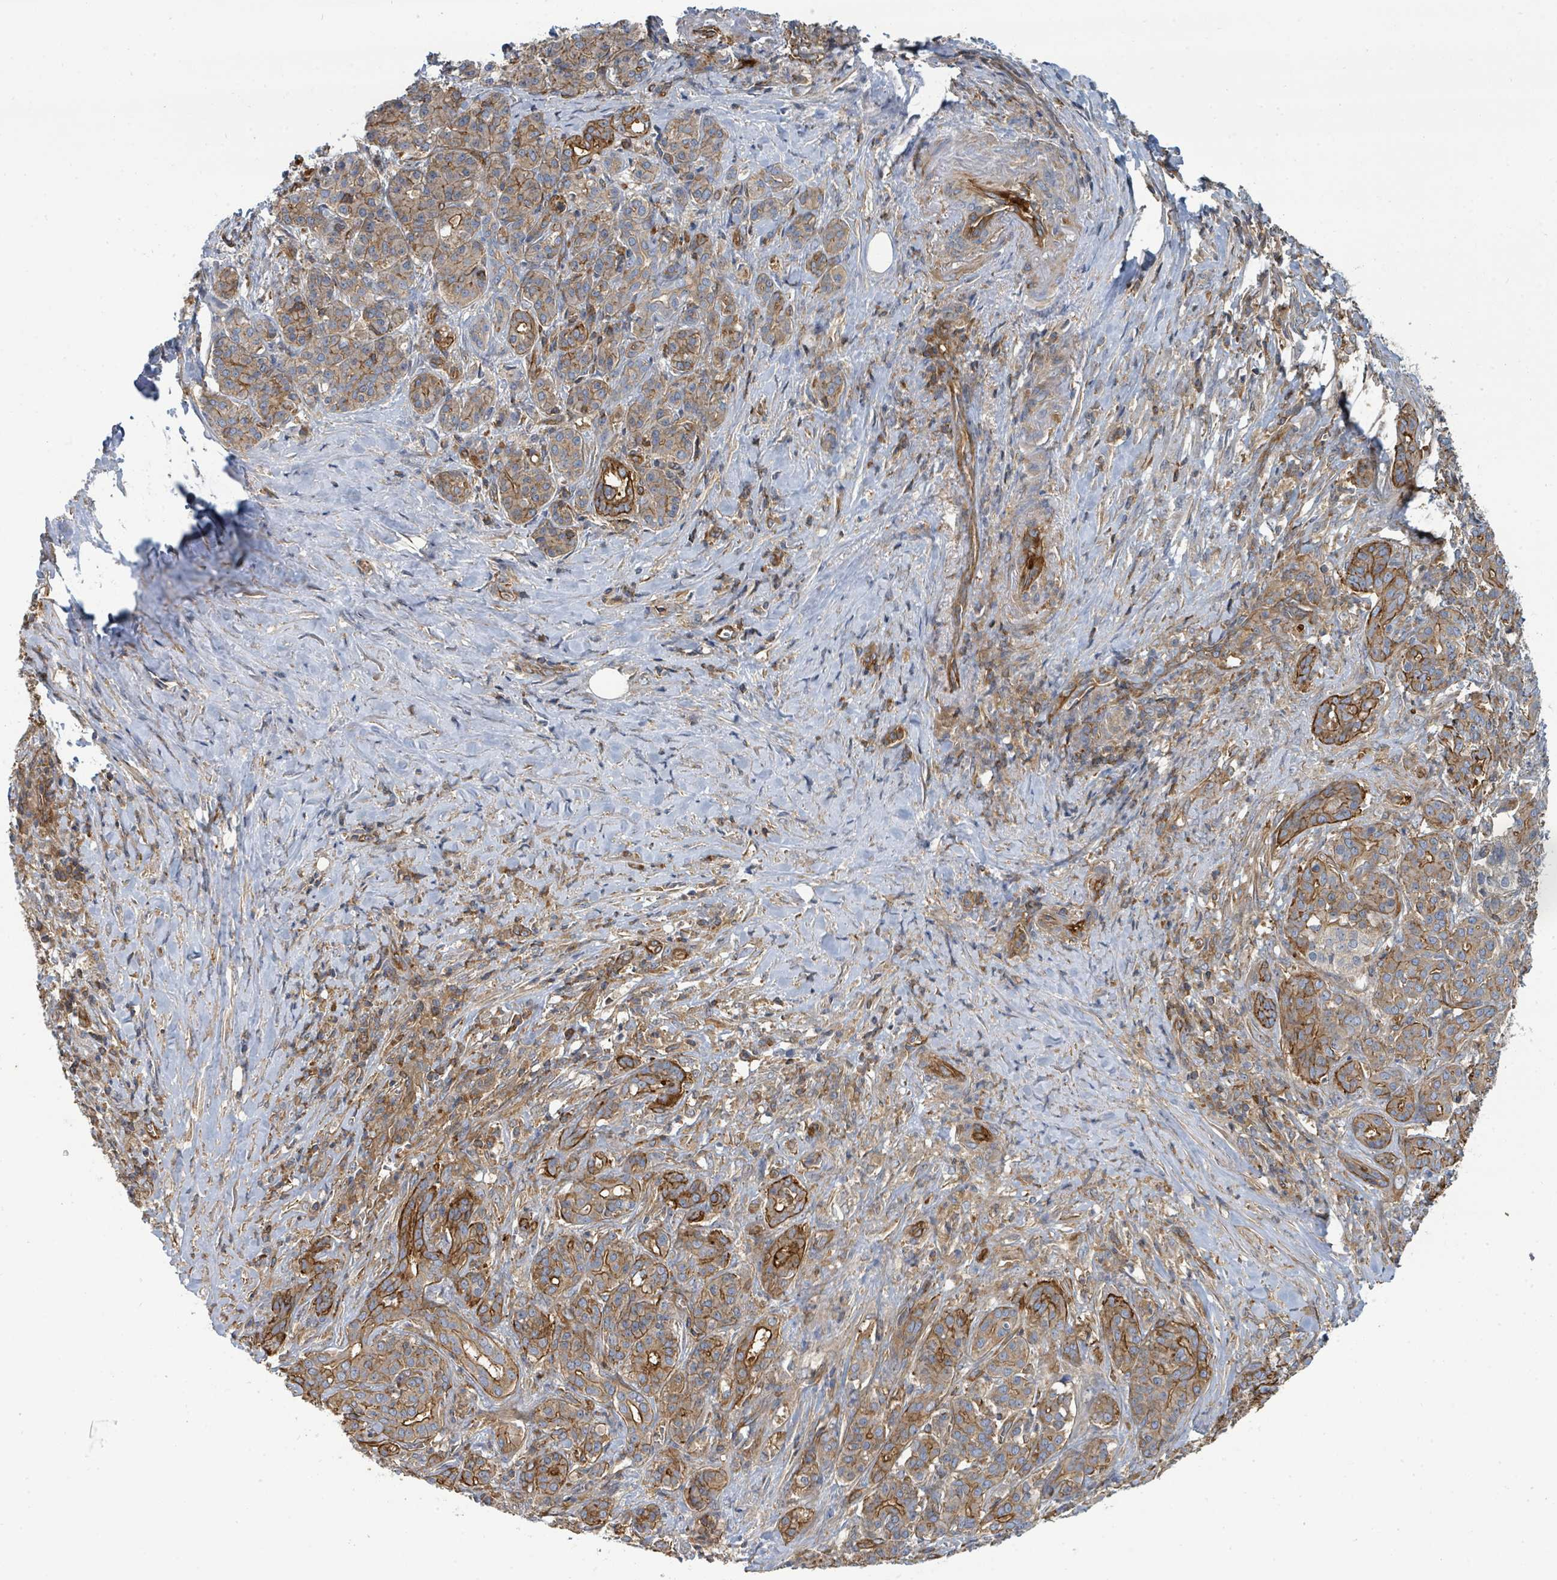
{"staining": {"intensity": "moderate", "quantity": ">75%", "location": "cytoplasmic/membranous"}, "tissue": "pancreatic cancer", "cell_type": "Tumor cells", "image_type": "cancer", "snomed": [{"axis": "morphology", "description": "Adenocarcinoma, NOS"}, {"axis": "topography", "description": "Pancreas"}], "caption": "The image shows immunohistochemical staining of pancreatic cancer (adenocarcinoma). There is moderate cytoplasmic/membranous expression is present in about >75% of tumor cells.", "gene": "BOLA2B", "patient": {"sex": "male", "age": 57}}